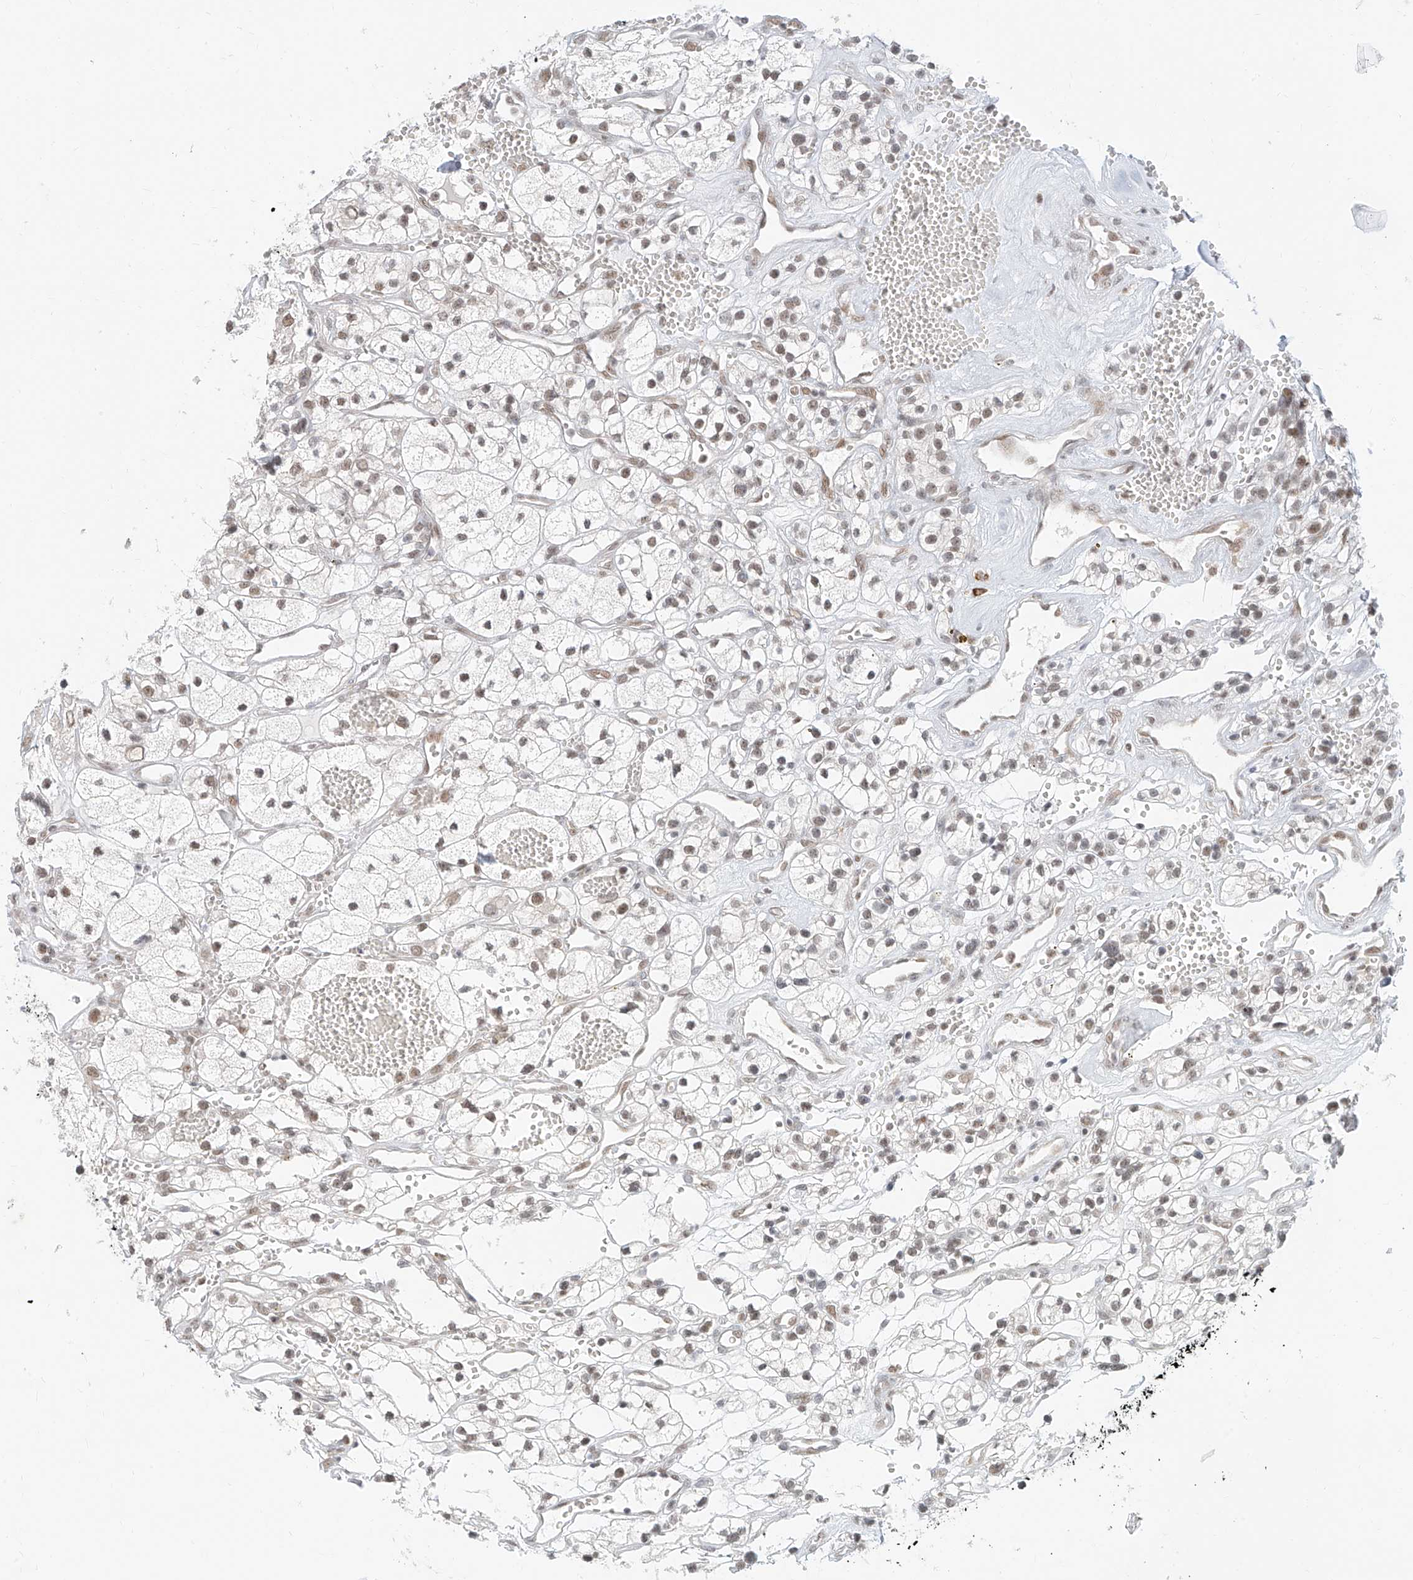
{"staining": {"intensity": "weak", "quantity": ">75%", "location": "nuclear"}, "tissue": "renal cancer", "cell_type": "Tumor cells", "image_type": "cancer", "snomed": [{"axis": "morphology", "description": "Adenocarcinoma, NOS"}, {"axis": "topography", "description": "Kidney"}], "caption": "High-power microscopy captured an IHC photomicrograph of renal adenocarcinoma, revealing weak nuclear staining in about >75% of tumor cells. The protein of interest is shown in brown color, while the nuclei are stained blue.", "gene": "SUPT5H", "patient": {"sex": "female", "age": 57}}